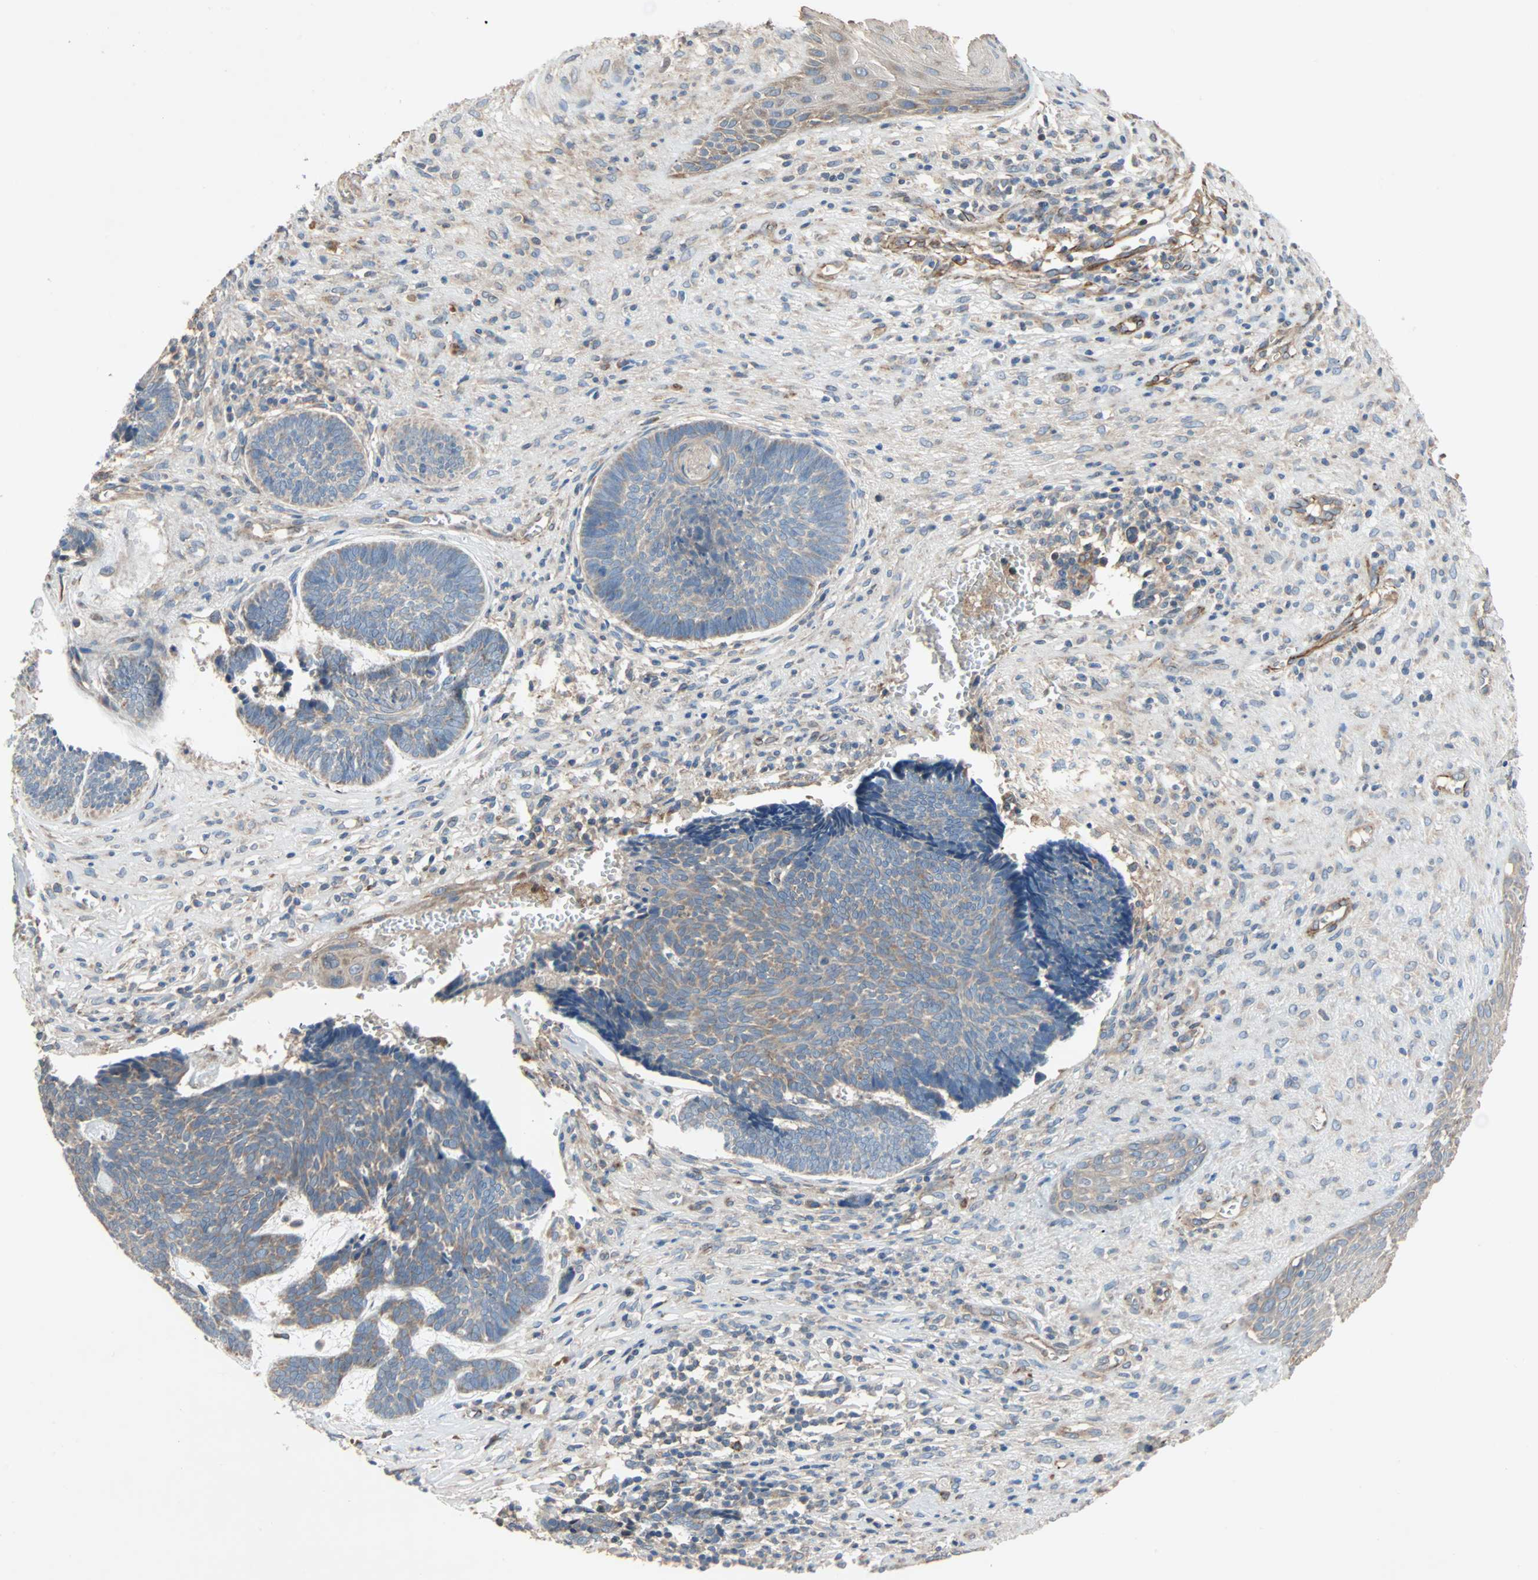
{"staining": {"intensity": "weak", "quantity": ">75%", "location": "cytoplasmic/membranous"}, "tissue": "skin cancer", "cell_type": "Tumor cells", "image_type": "cancer", "snomed": [{"axis": "morphology", "description": "Basal cell carcinoma"}, {"axis": "topography", "description": "Skin"}], "caption": "The micrograph shows staining of basal cell carcinoma (skin), revealing weak cytoplasmic/membranous protein positivity (brown color) within tumor cells.", "gene": "XYLT1", "patient": {"sex": "male", "age": 84}}